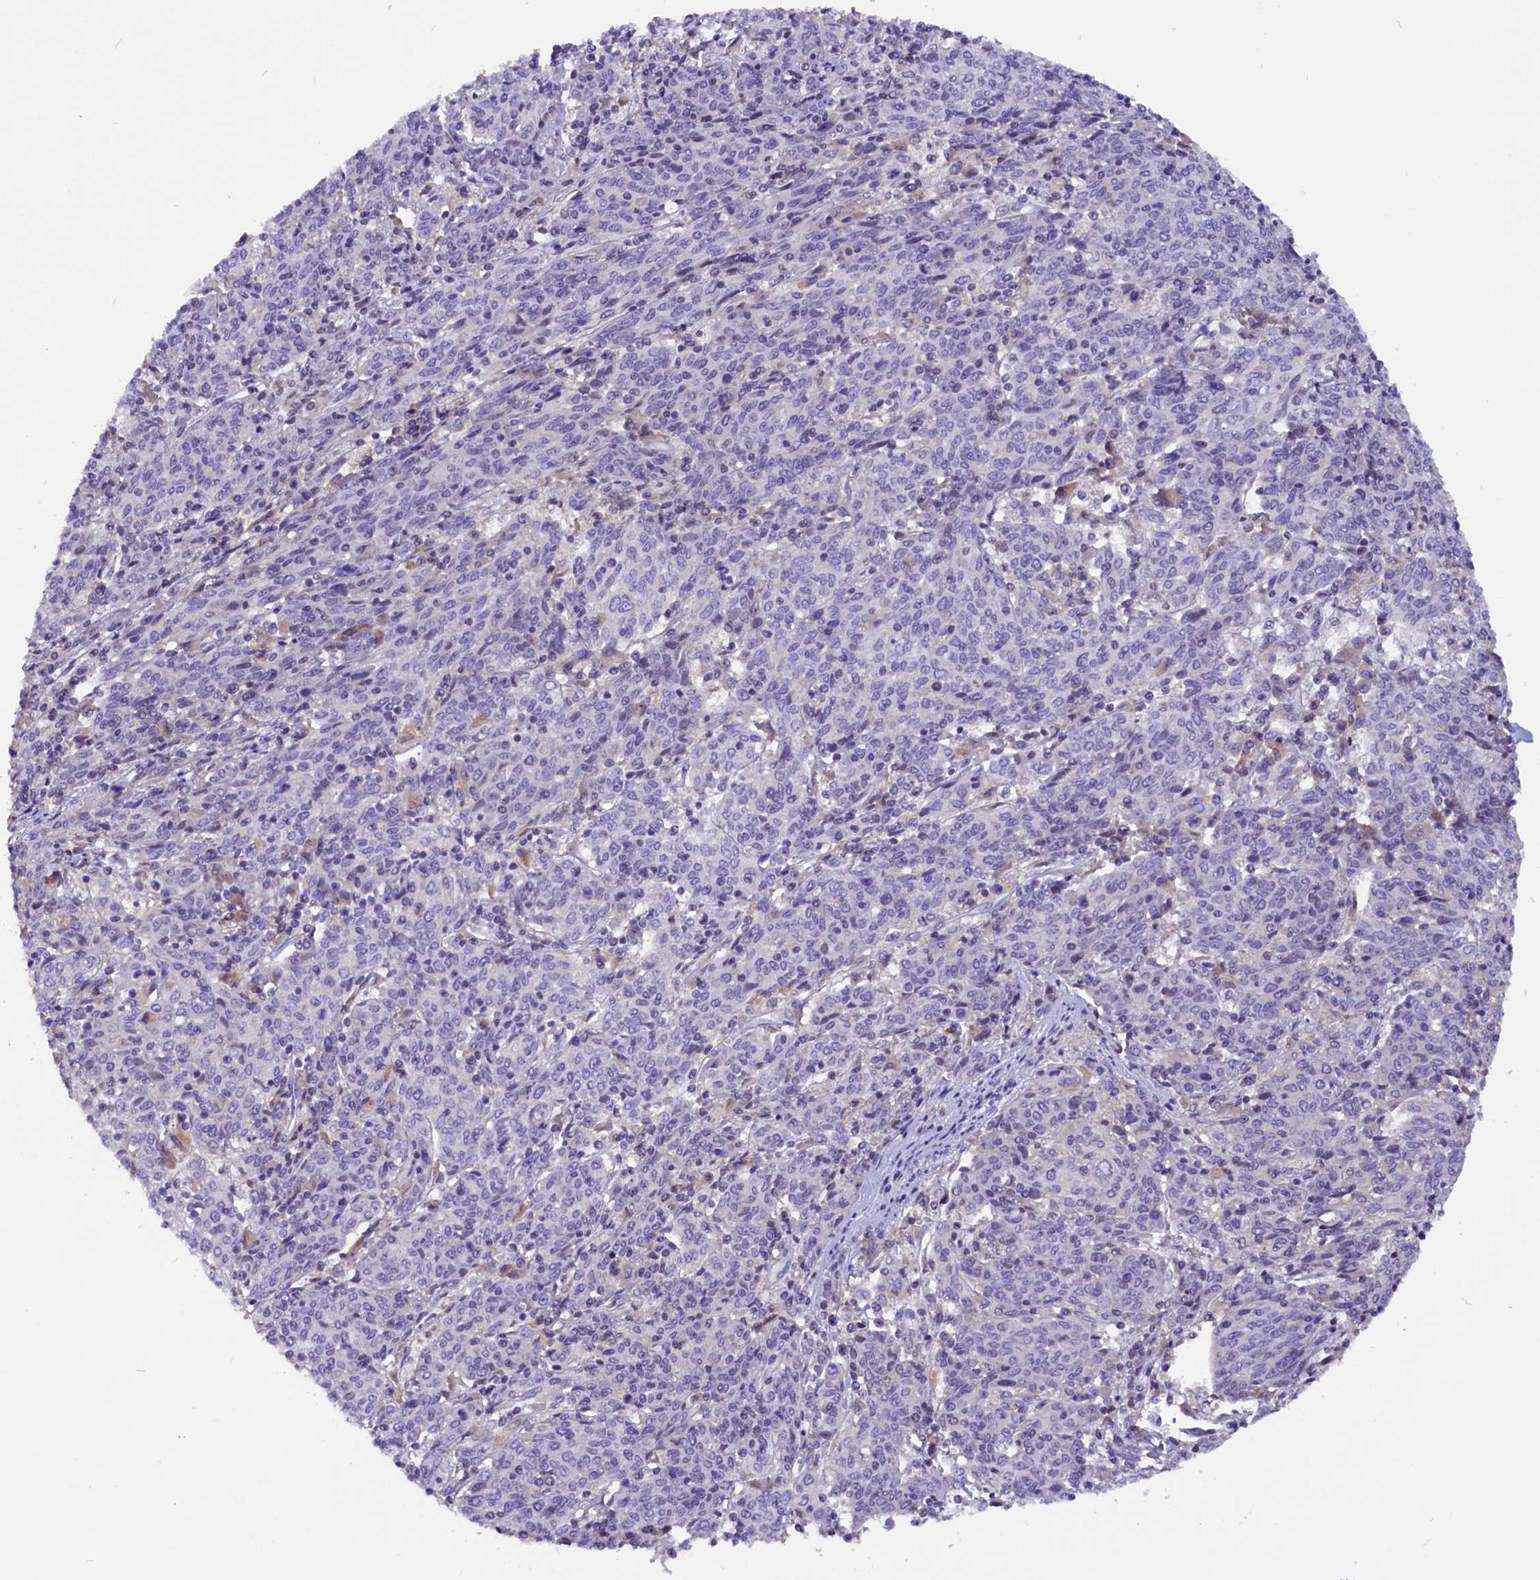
{"staining": {"intensity": "negative", "quantity": "none", "location": "none"}, "tissue": "cervical cancer", "cell_type": "Tumor cells", "image_type": "cancer", "snomed": [{"axis": "morphology", "description": "Squamous cell carcinoma, NOS"}, {"axis": "topography", "description": "Cervix"}], "caption": "A histopathology image of squamous cell carcinoma (cervical) stained for a protein reveals no brown staining in tumor cells. The staining is performed using DAB brown chromogen with nuclei counter-stained in using hematoxylin.", "gene": "CCBE1", "patient": {"sex": "female", "age": 67}}